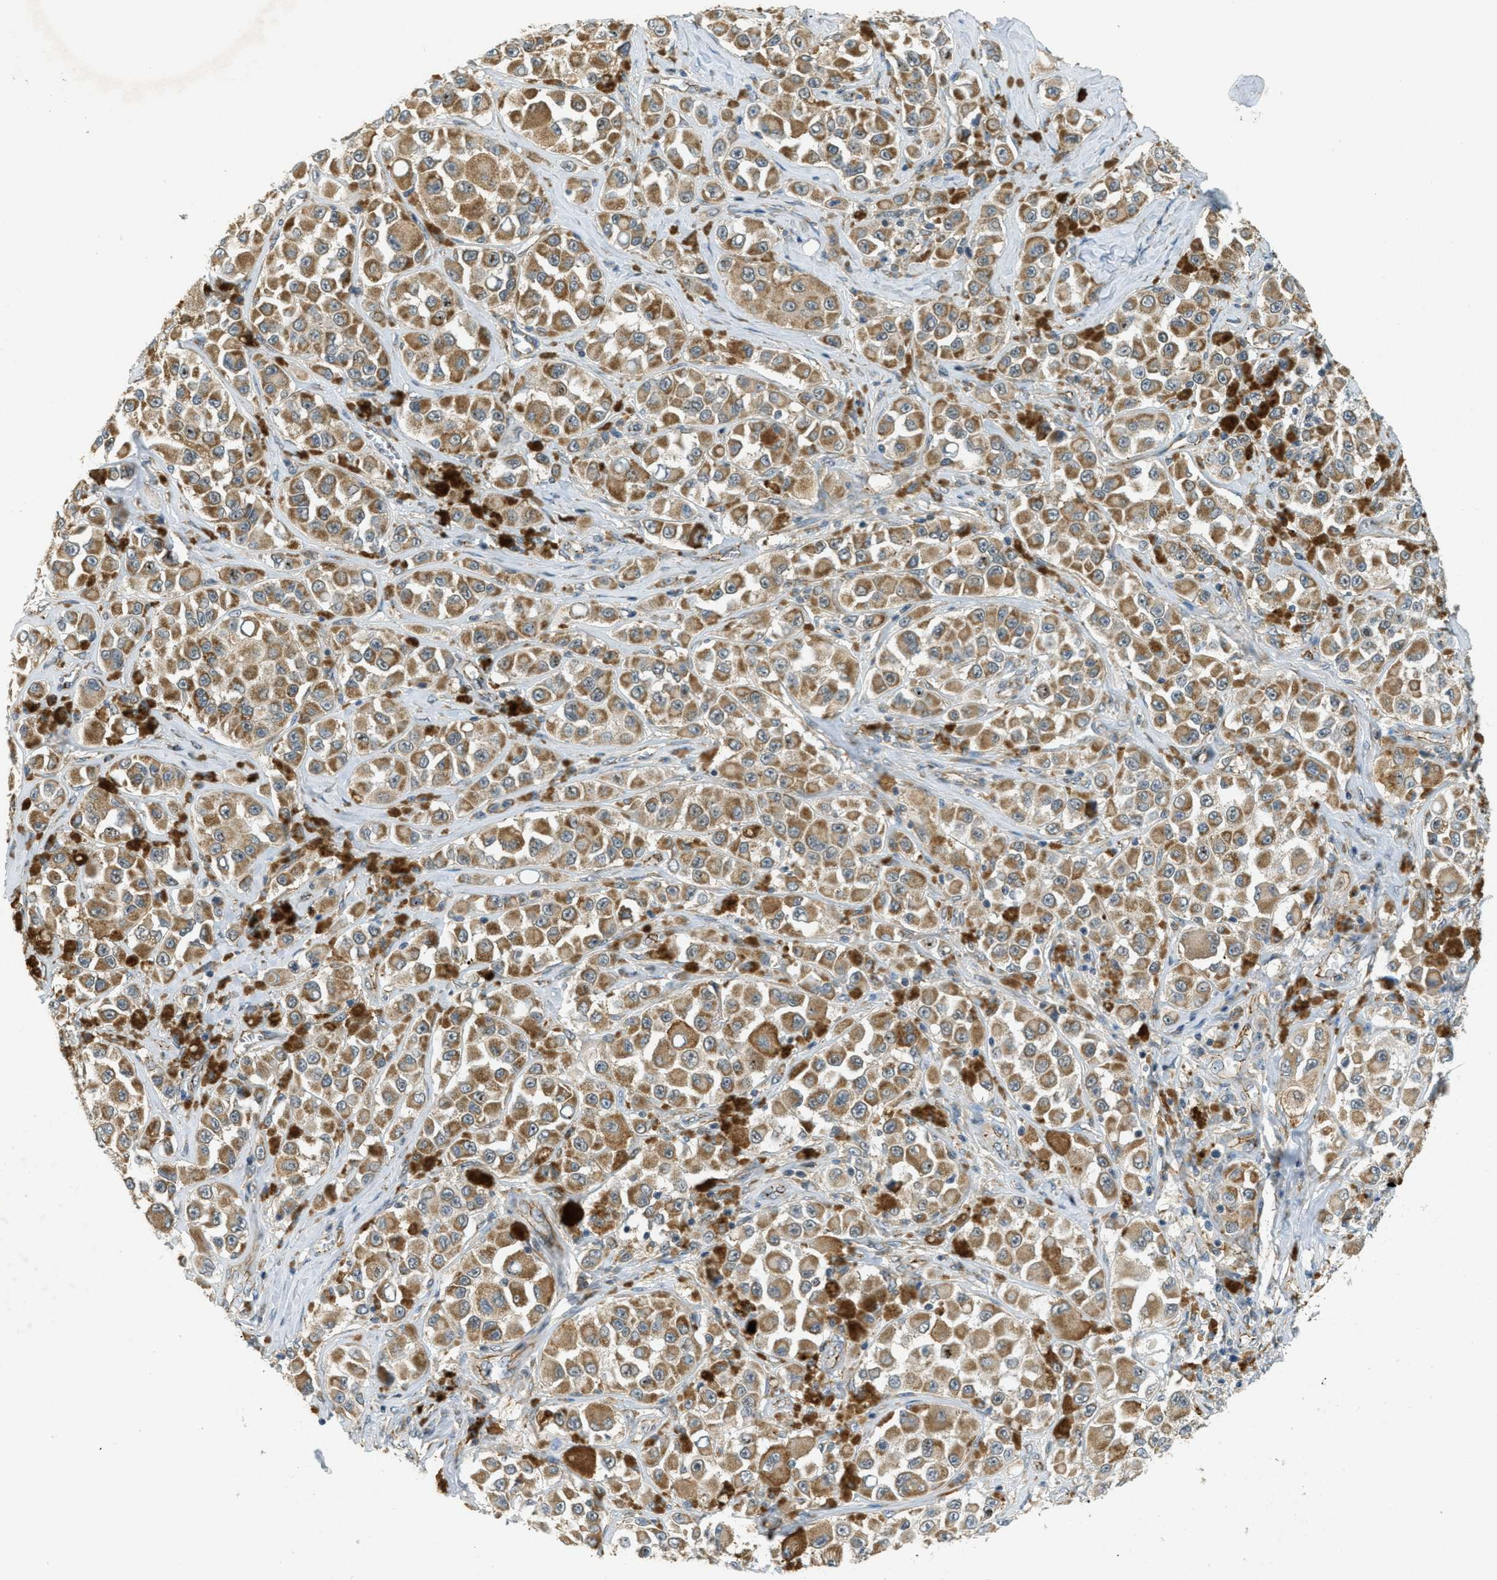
{"staining": {"intensity": "moderate", "quantity": ">75%", "location": "cytoplasmic/membranous"}, "tissue": "melanoma", "cell_type": "Tumor cells", "image_type": "cancer", "snomed": [{"axis": "morphology", "description": "Malignant melanoma, NOS"}, {"axis": "topography", "description": "Skin"}], "caption": "This histopathology image exhibits malignant melanoma stained with IHC to label a protein in brown. The cytoplasmic/membranous of tumor cells show moderate positivity for the protein. Nuclei are counter-stained blue.", "gene": "JCAD", "patient": {"sex": "male", "age": 84}}